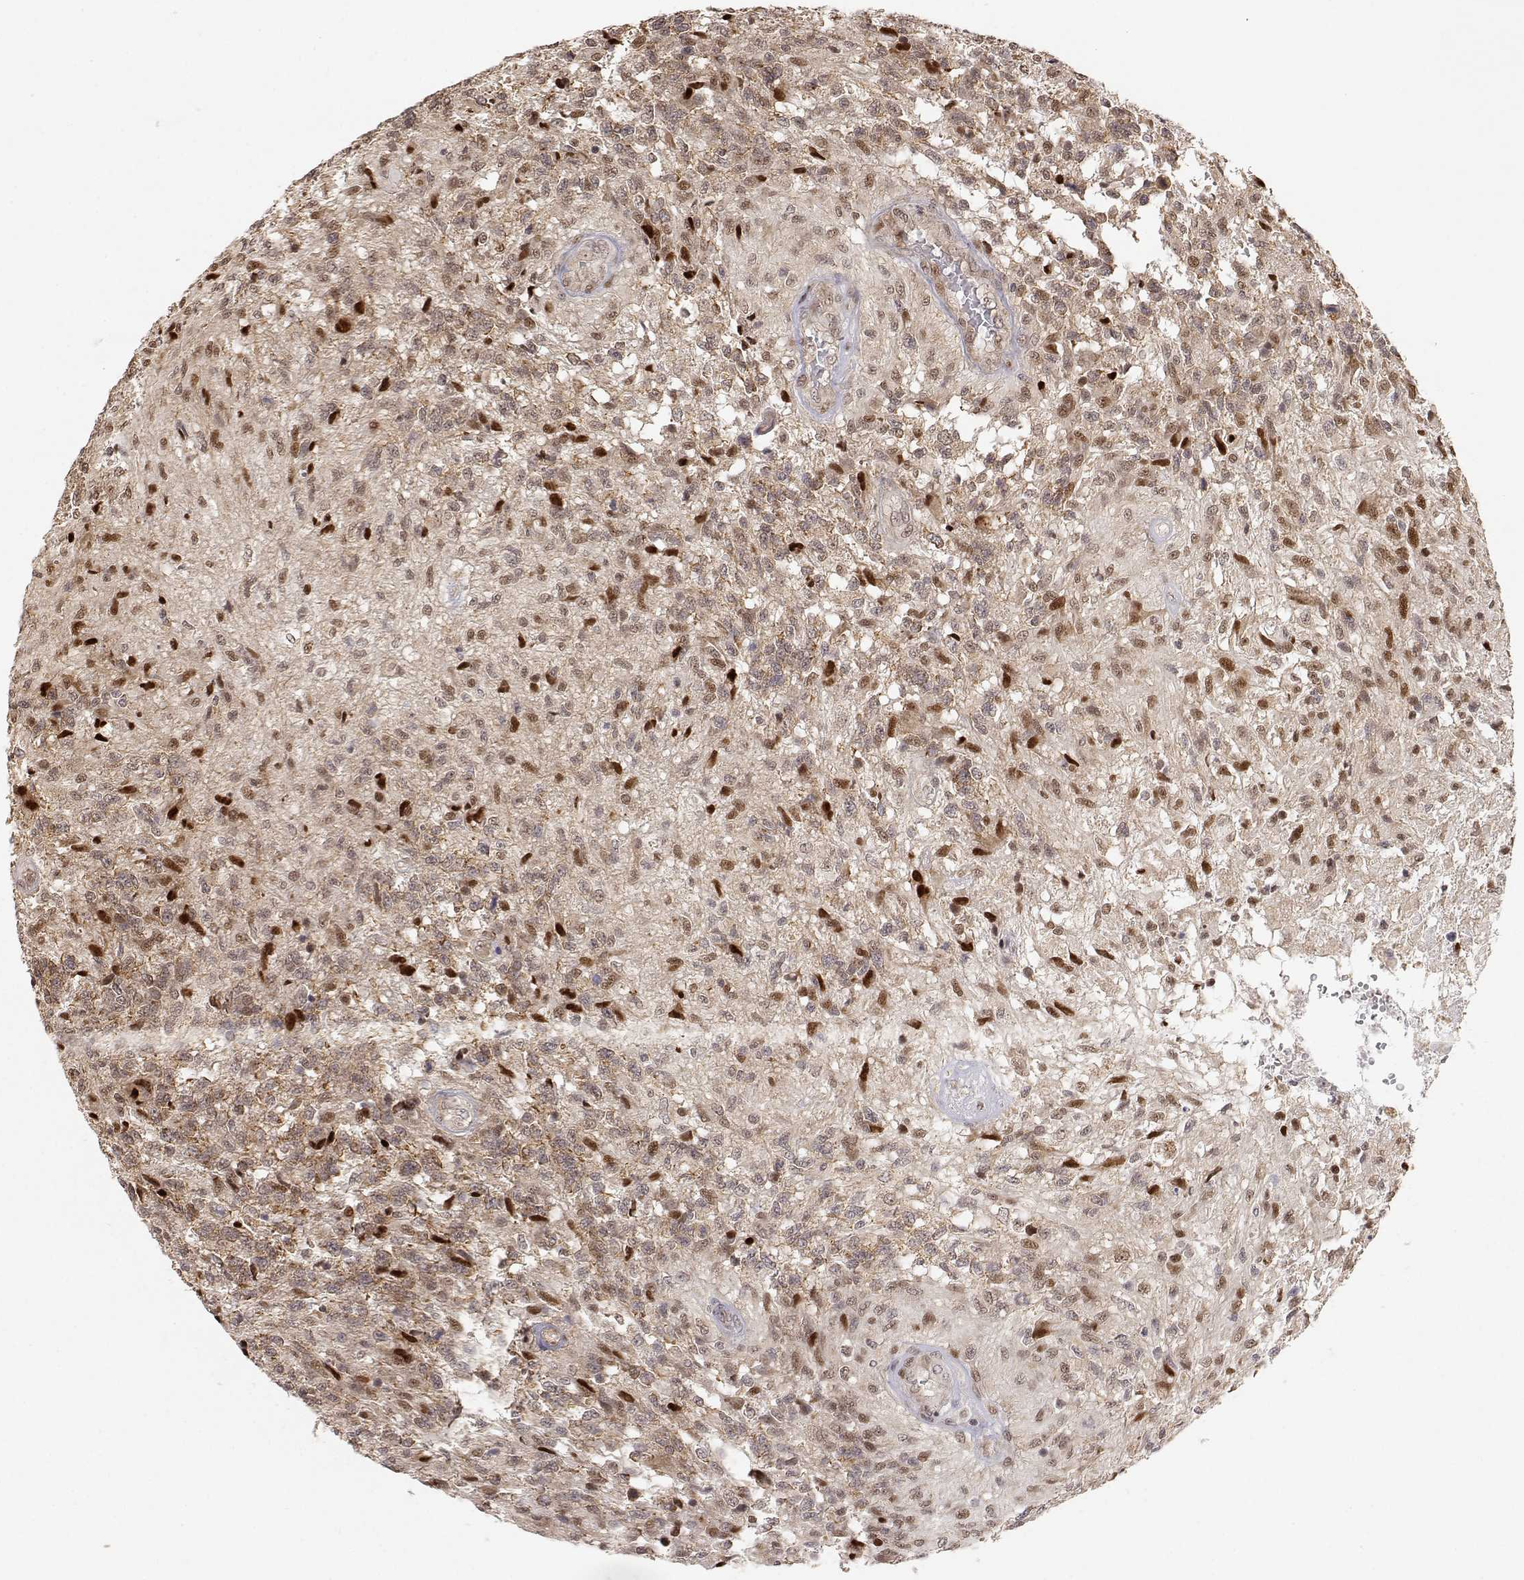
{"staining": {"intensity": "moderate", "quantity": ">75%", "location": "cytoplasmic/membranous,nuclear"}, "tissue": "glioma", "cell_type": "Tumor cells", "image_type": "cancer", "snomed": [{"axis": "morphology", "description": "Glioma, malignant, High grade"}, {"axis": "topography", "description": "Brain"}], "caption": "Malignant glioma (high-grade) stained for a protein demonstrates moderate cytoplasmic/membranous and nuclear positivity in tumor cells. (DAB (3,3'-diaminobenzidine) IHC with brightfield microscopy, high magnification).", "gene": "BRCA1", "patient": {"sex": "male", "age": 56}}